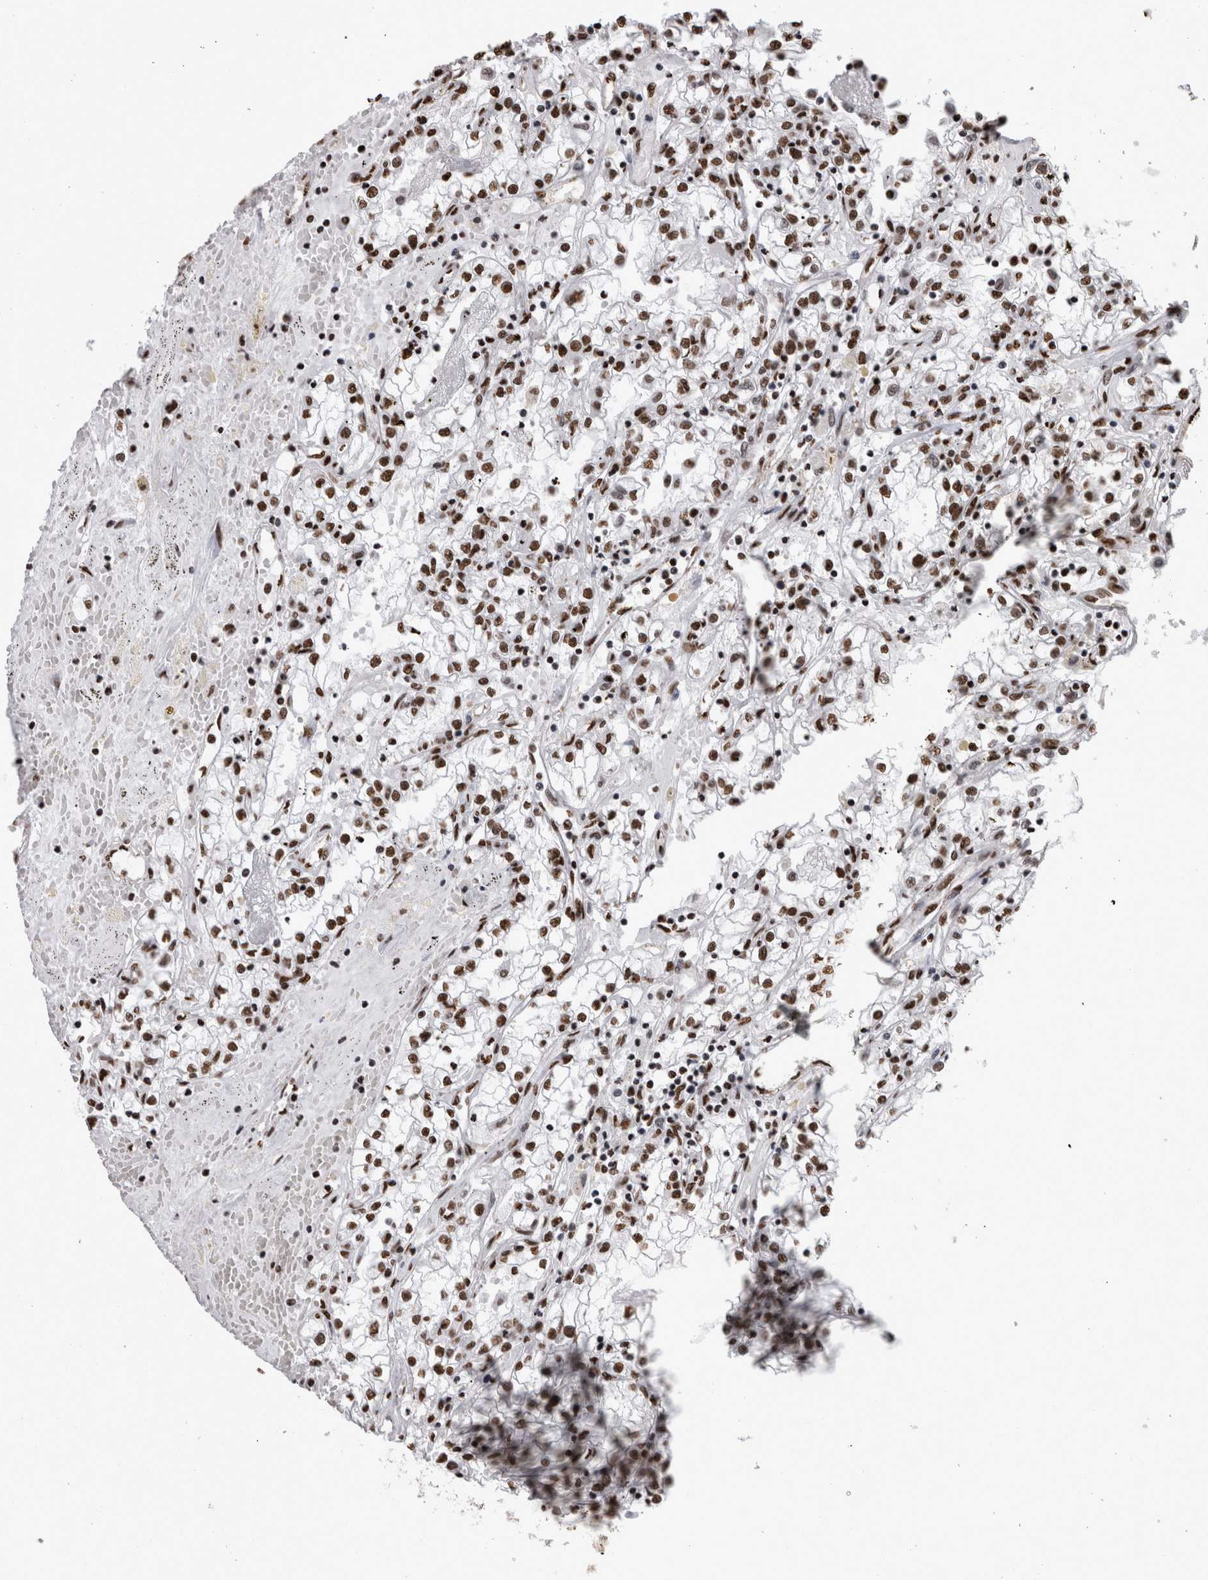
{"staining": {"intensity": "strong", "quantity": ">75%", "location": "nuclear"}, "tissue": "renal cancer", "cell_type": "Tumor cells", "image_type": "cancer", "snomed": [{"axis": "morphology", "description": "Adenocarcinoma, NOS"}, {"axis": "topography", "description": "Kidney"}], "caption": "The micrograph displays staining of renal cancer (adenocarcinoma), revealing strong nuclear protein expression (brown color) within tumor cells. The staining was performed using DAB, with brown indicating positive protein expression. Nuclei are stained blue with hematoxylin.", "gene": "HNRNPM", "patient": {"sex": "male", "age": 56}}